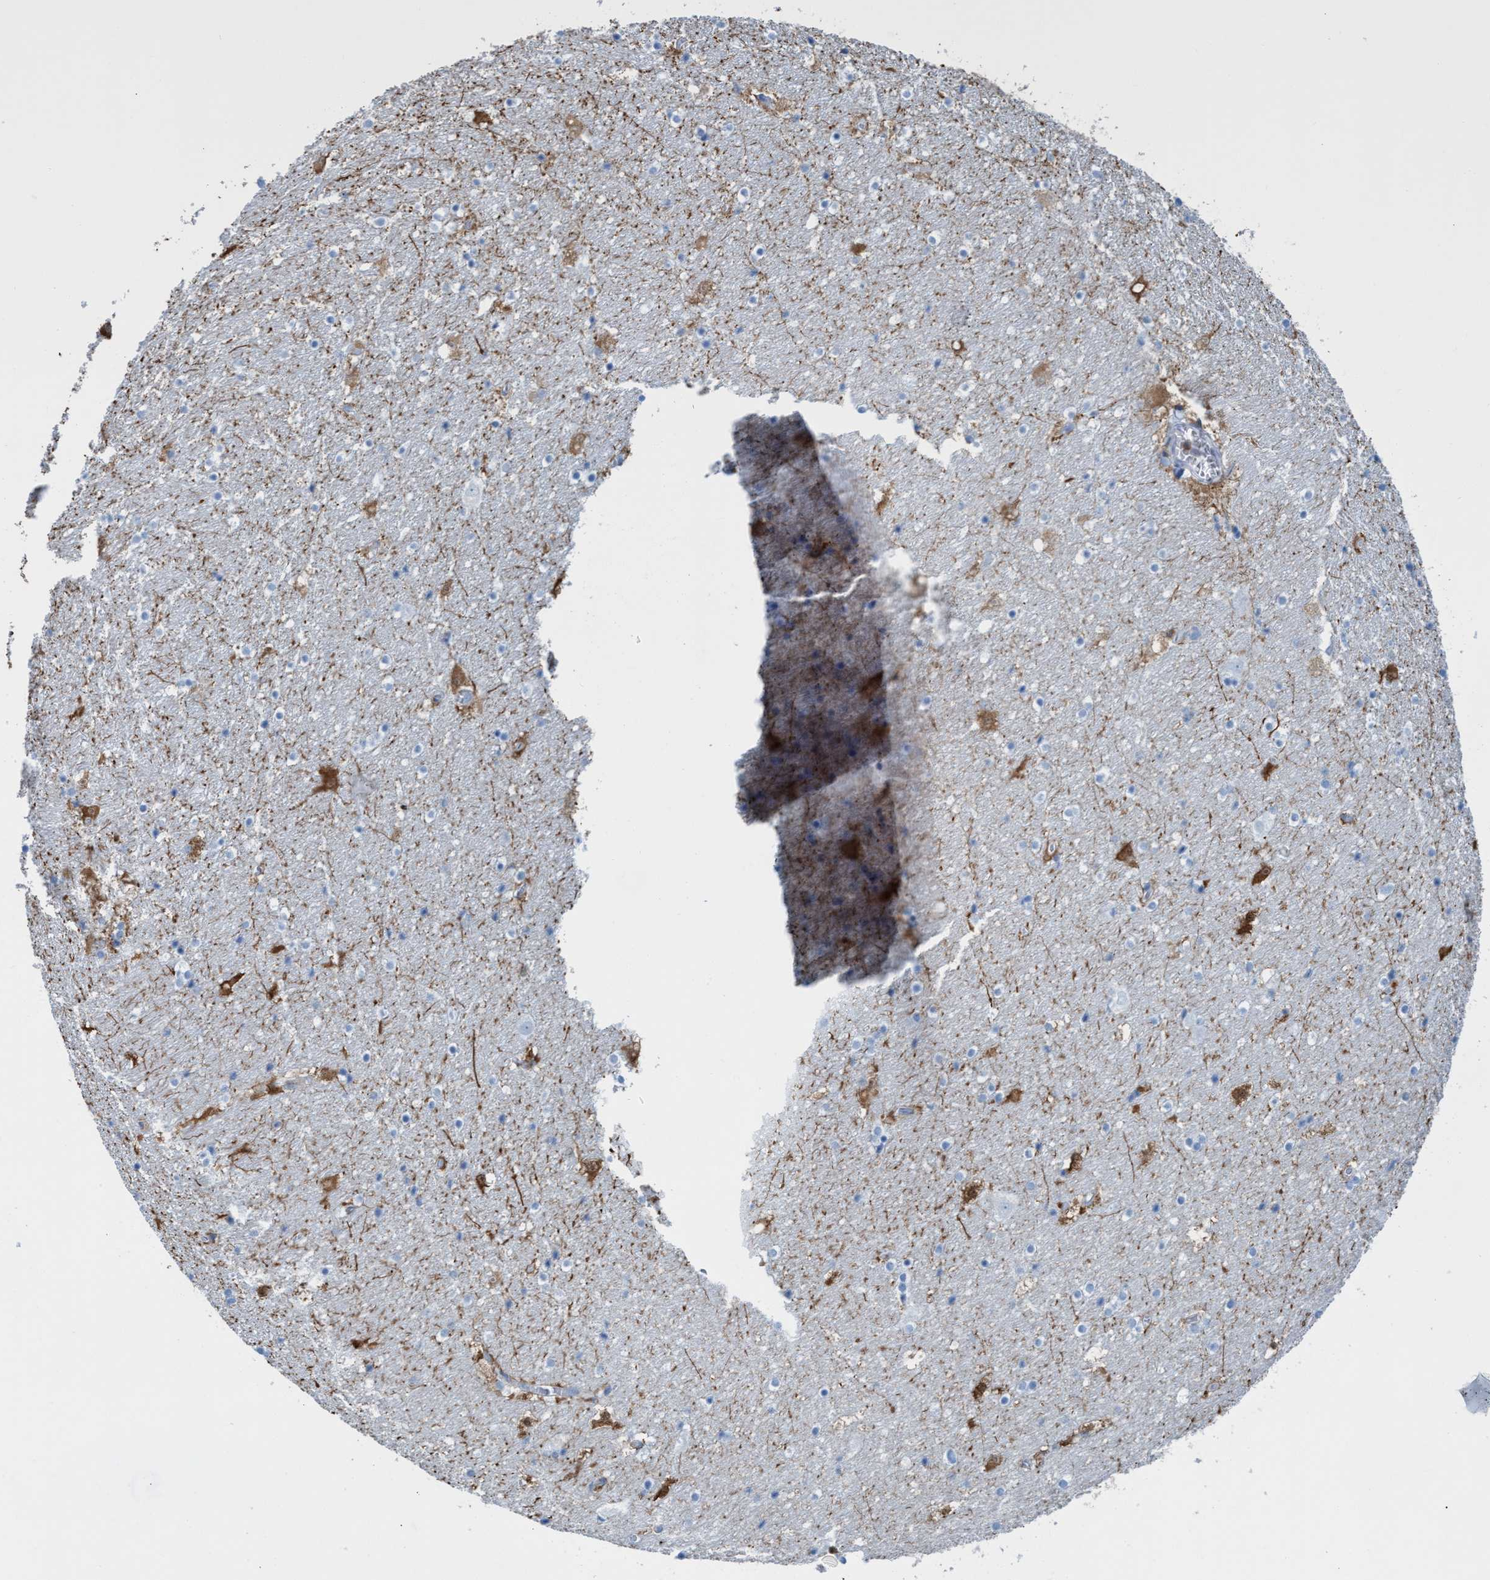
{"staining": {"intensity": "strong", "quantity": "25%-75%", "location": "cytoplasmic/membranous"}, "tissue": "hippocampus", "cell_type": "Glial cells", "image_type": "normal", "snomed": [{"axis": "morphology", "description": "Normal tissue, NOS"}, {"axis": "topography", "description": "Hippocampus"}], "caption": "Hippocampus stained with DAB IHC demonstrates high levels of strong cytoplasmic/membranous positivity in about 25%-75% of glial cells. The protein of interest is shown in brown color, while the nuclei are stained blue.", "gene": "EZR", "patient": {"sex": "male", "age": 45}}